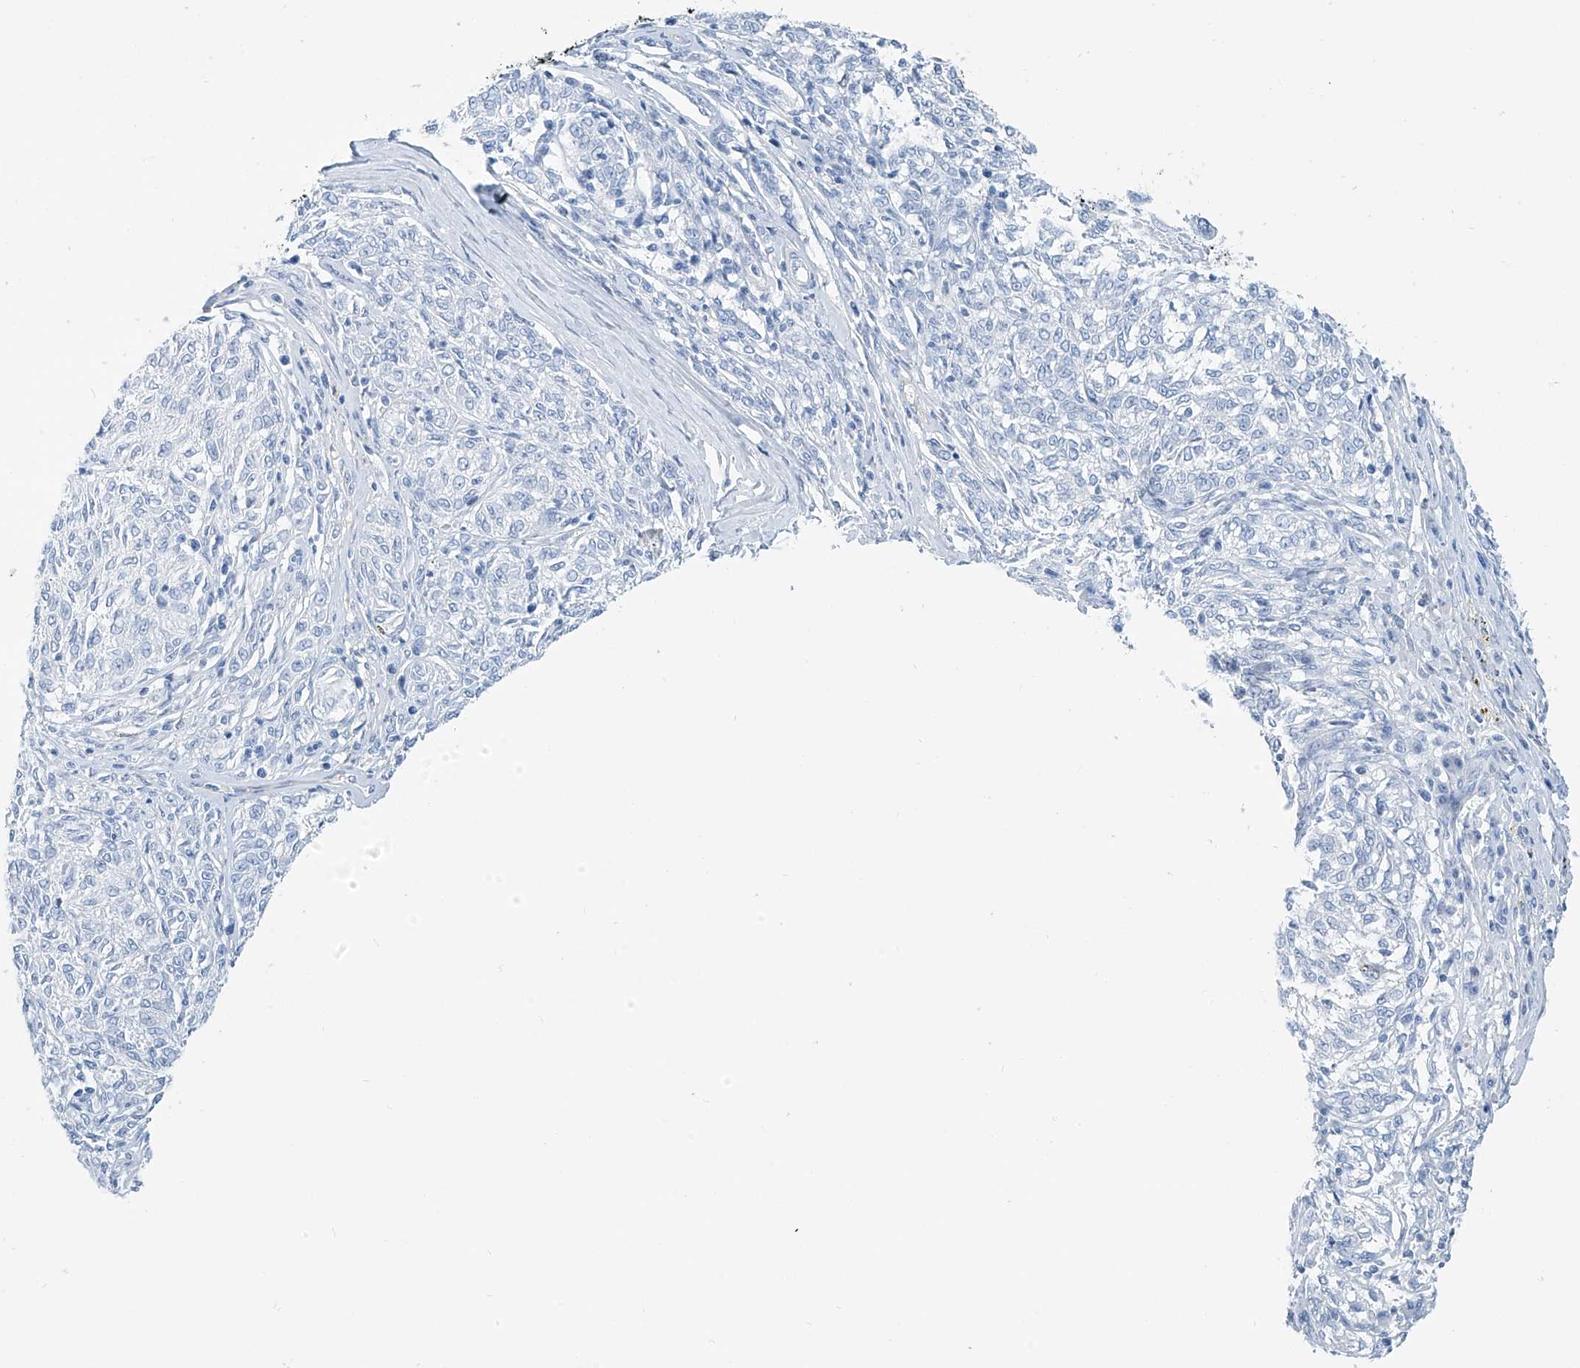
{"staining": {"intensity": "negative", "quantity": "none", "location": "none"}, "tissue": "melanoma", "cell_type": "Tumor cells", "image_type": "cancer", "snomed": [{"axis": "morphology", "description": "Malignant melanoma, NOS"}, {"axis": "topography", "description": "Skin"}], "caption": "Protein analysis of melanoma exhibits no significant positivity in tumor cells. Nuclei are stained in blue.", "gene": "SGO2", "patient": {"sex": "female", "age": 72}}